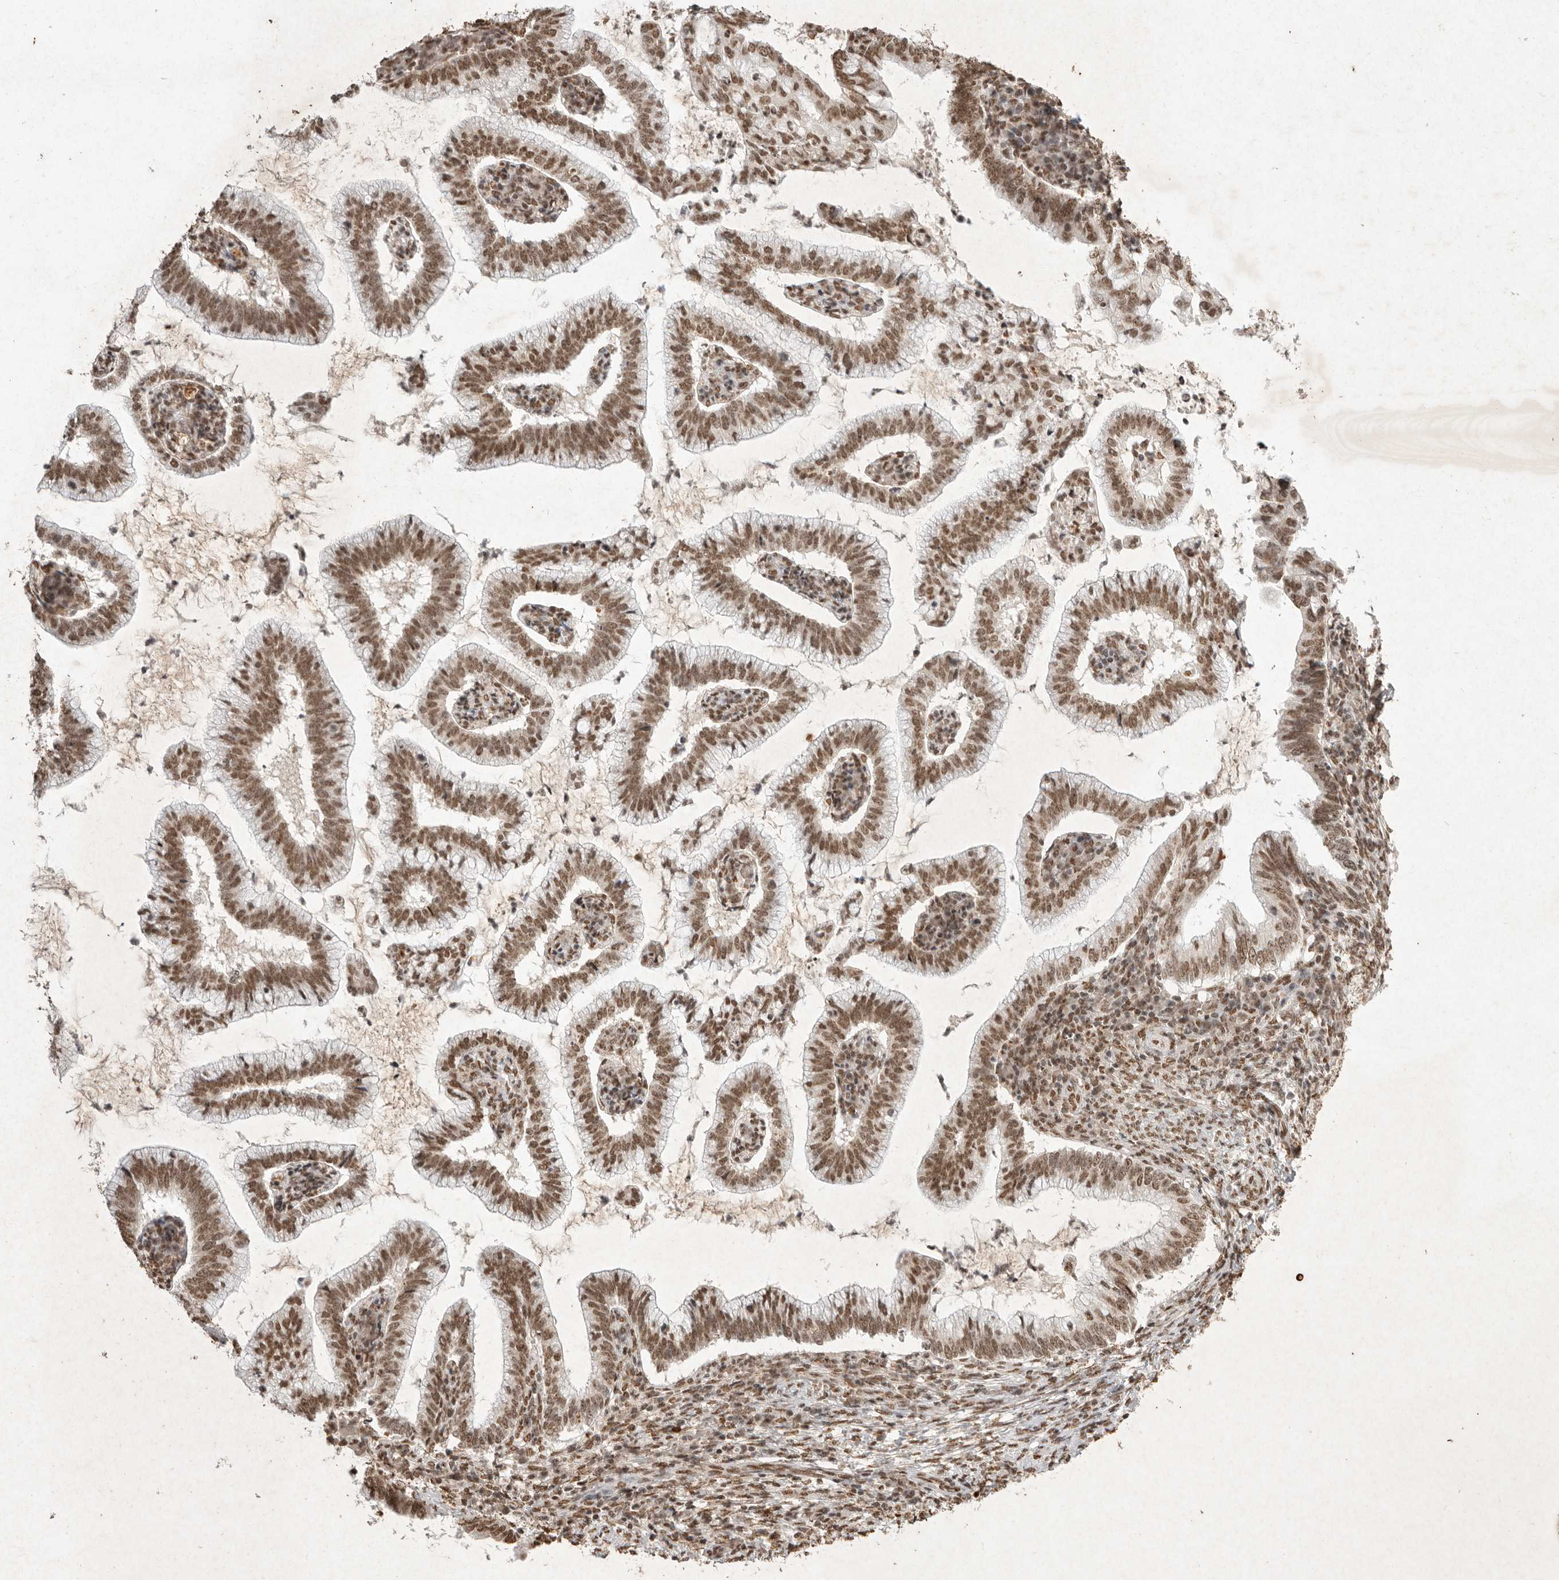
{"staining": {"intensity": "moderate", "quantity": ">75%", "location": "nuclear"}, "tissue": "cervical cancer", "cell_type": "Tumor cells", "image_type": "cancer", "snomed": [{"axis": "morphology", "description": "Adenocarcinoma, NOS"}, {"axis": "topography", "description": "Cervix"}], "caption": "Cervical cancer (adenocarcinoma) stained for a protein (brown) reveals moderate nuclear positive positivity in approximately >75% of tumor cells.", "gene": "NKX3-2", "patient": {"sex": "female", "age": 36}}